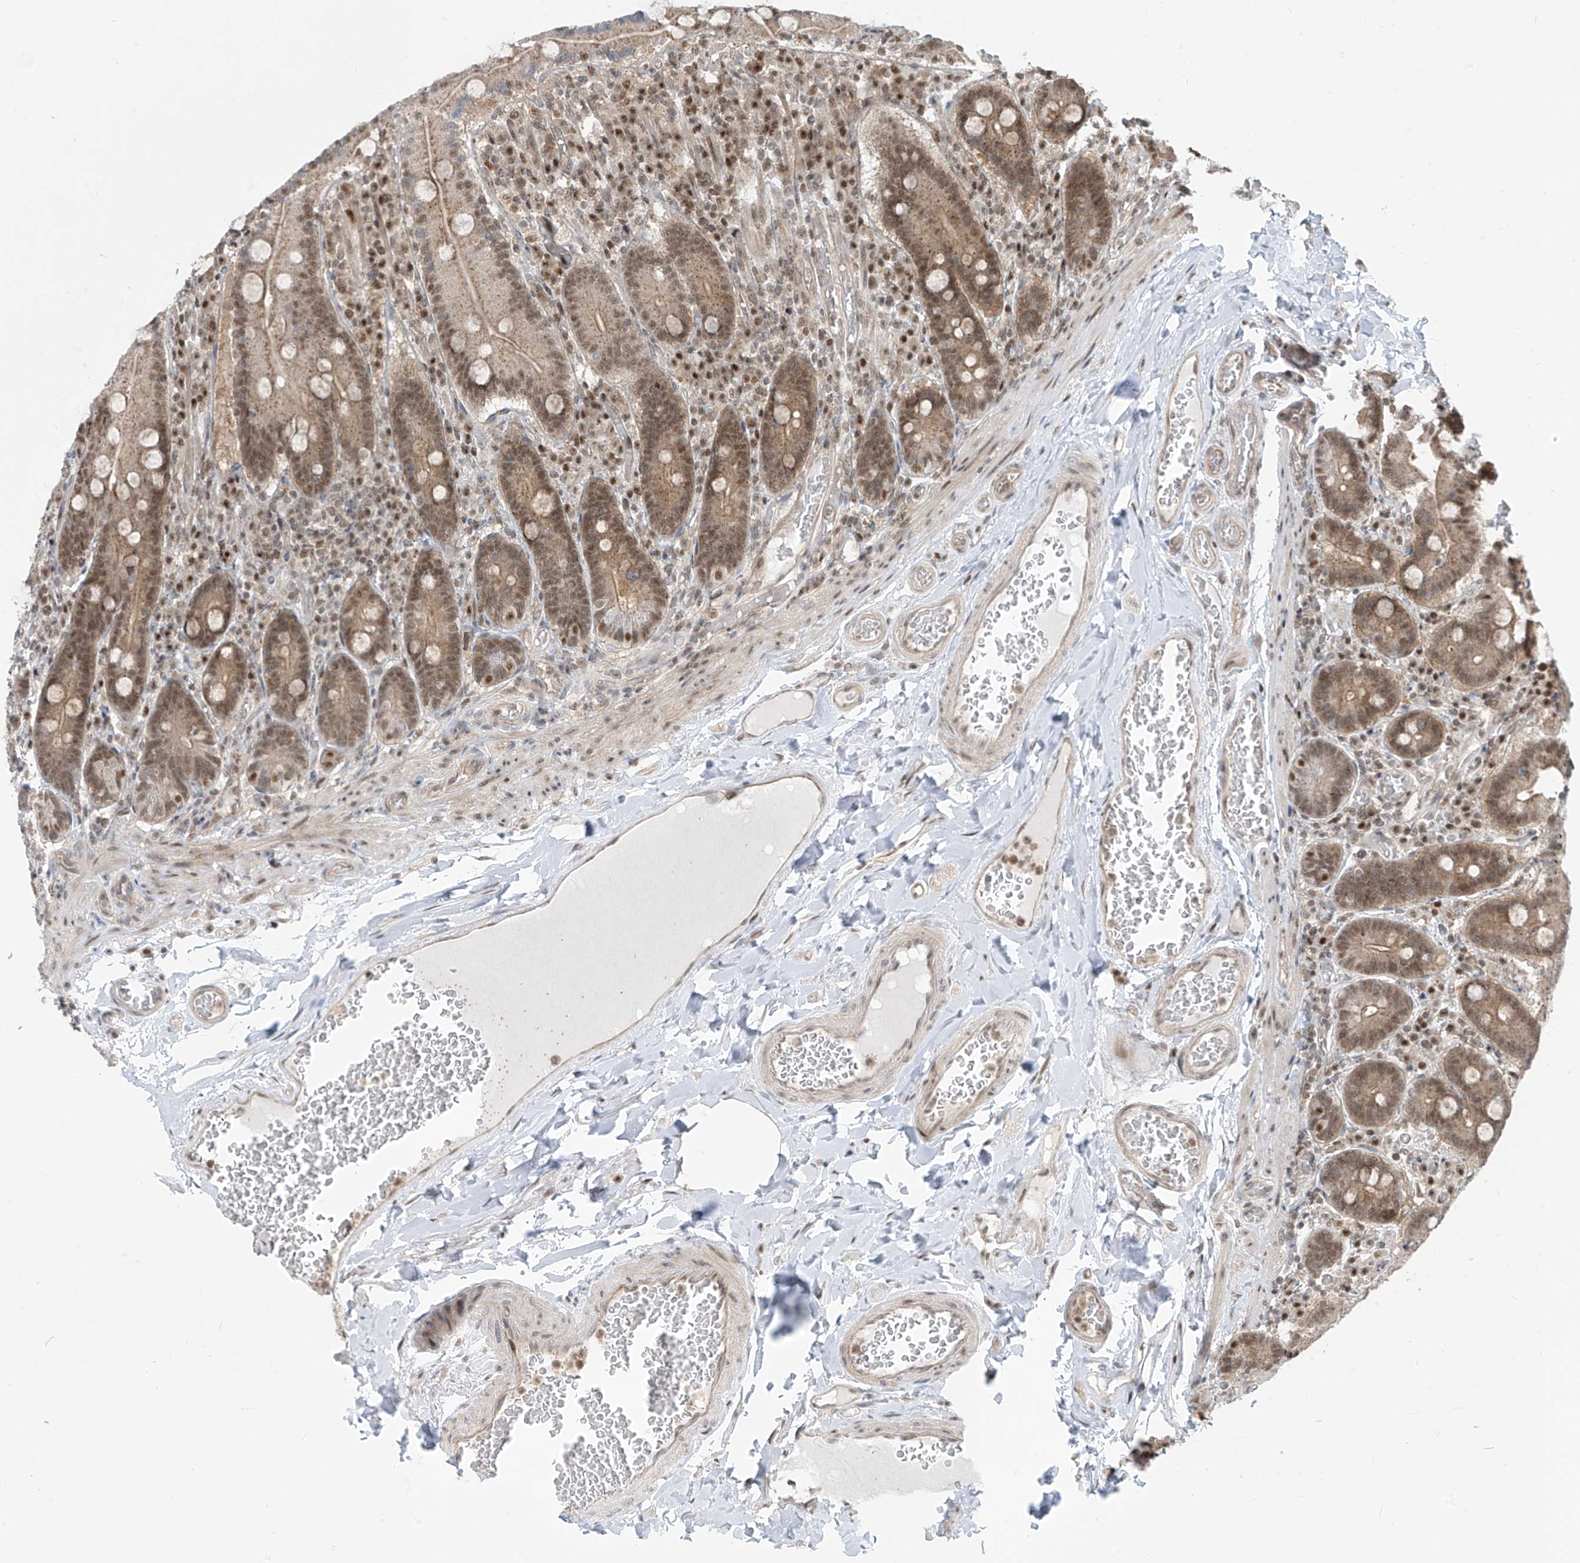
{"staining": {"intensity": "moderate", "quantity": ">75%", "location": "cytoplasmic/membranous,nuclear"}, "tissue": "duodenum", "cell_type": "Glandular cells", "image_type": "normal", "snomed": [{"axis": "morphology", "description": "Normal tissue, NOS"}, {"axis": "topography", "description": "Duodenum"}], "caption": "IHC photomicrograph of normal duodenum: duodenum stained using IHC reveals medium levels of moderate protein expression localized specifically in the cytoplasmic/membranous,nuclear of glandular cells, appearing as a cytoplasmic/membranous,nuclear brown color.", "gene": "LAGE3", "patient": {"sex": "female", "age": 62}}